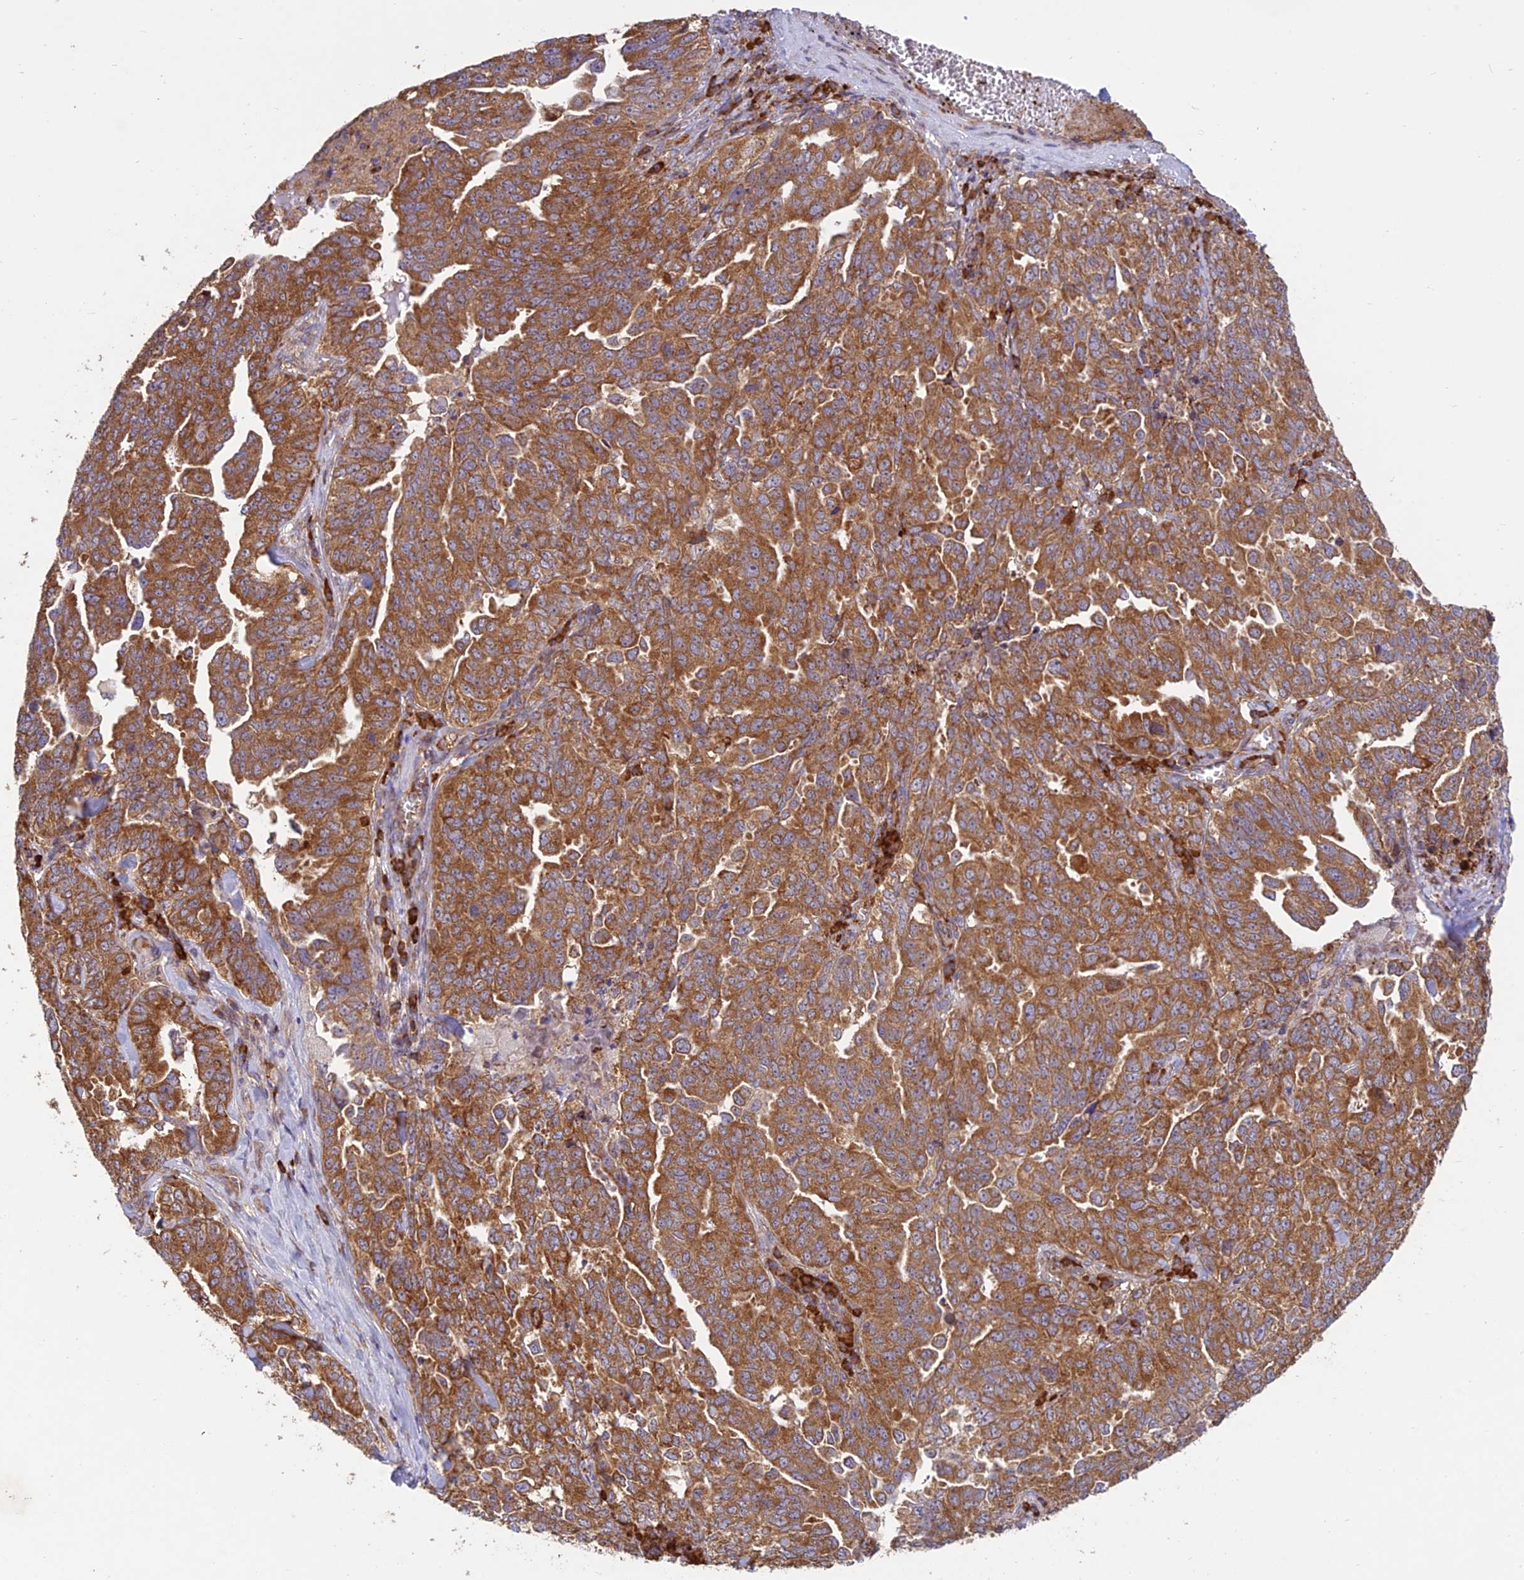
{"staining": {"intensity": "strong", "quantity": ">75%", "location": "cytoplasmic/membranous"}, "tissue": "ovarian cancer", "cell_type": "Tumor cells", "image_type": "cancer", "snomed": [{"axis": "morphology", "description": "Carcinoma, endometroid"}, {"axis": "topography", "description": "Ovary"}], "caption": "IHC (DAB (3,3'-diaminobenzidine)) staining of endometroid carcinoma (ovarian) exhibits strong cytoplasmic/membranous protein staining in approximately >75% of tumor cells. The staining is performed using DAB (3,3'-diaminobenzidine) brown chromogen to label protein expression. The nuclei are counter-stained blue using hematoxylin.", "gene": "NXNL2", "patient": {"sex": "female", "age": 62}}